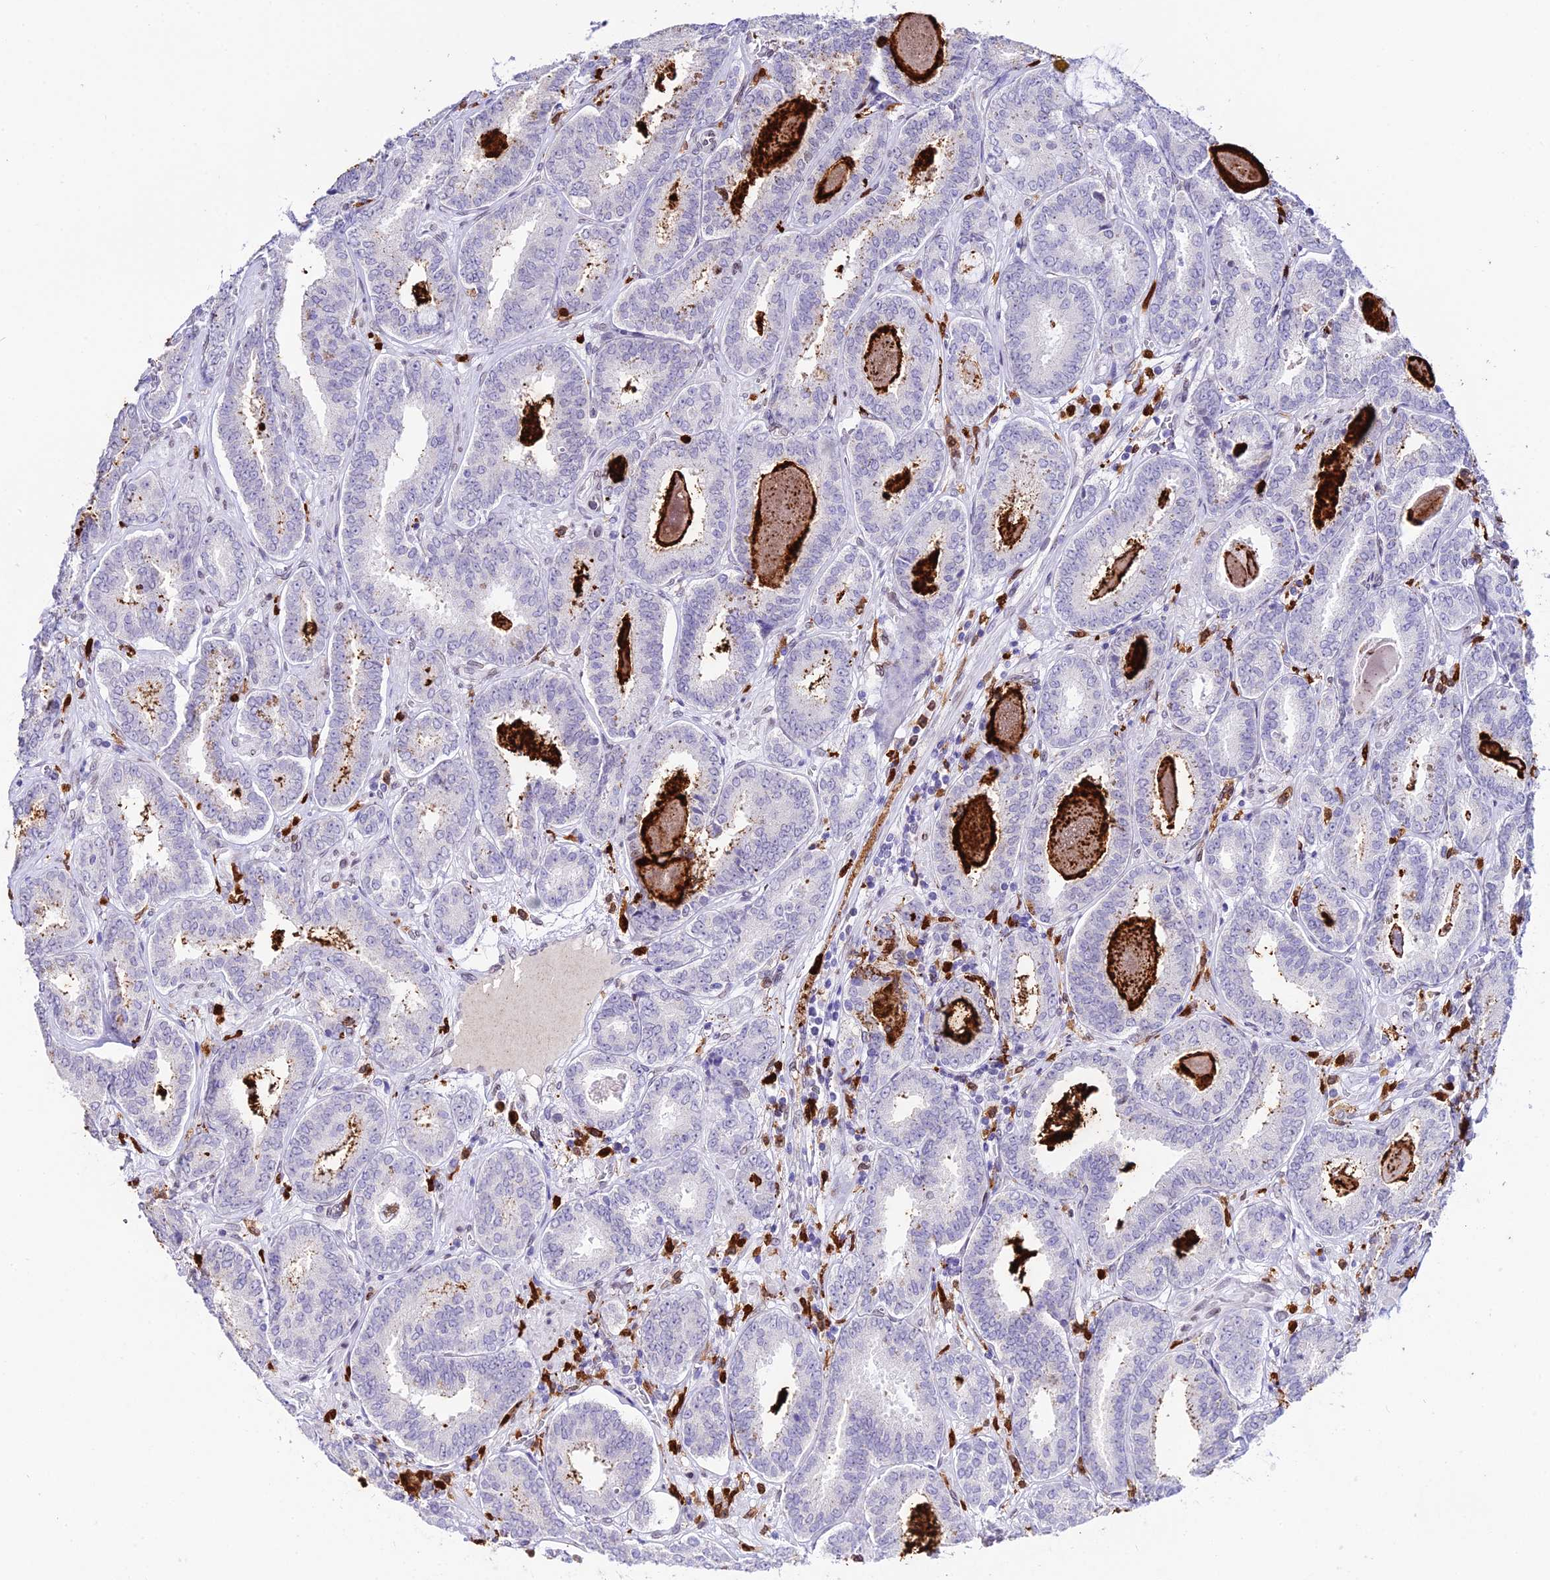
{"staining": {"intensity": "negative", "quantity": "none", "location": "none"}, "tissue": "prostate cancer", "cell_type": "Tumor cells", "image_type": "cancer", "snomed": [{"axis": "morphology", "description": "Adenocarcinoma, High grade"}, {"axis": "topography", "description": "Prostate"}], "caption": "Immunohistochemistry of adenocarcinoma (high-grade) (prostate) shows no staining in tumor cells.", "gene": "MCM10", "patient": {"sex": "male", "age": 72}}